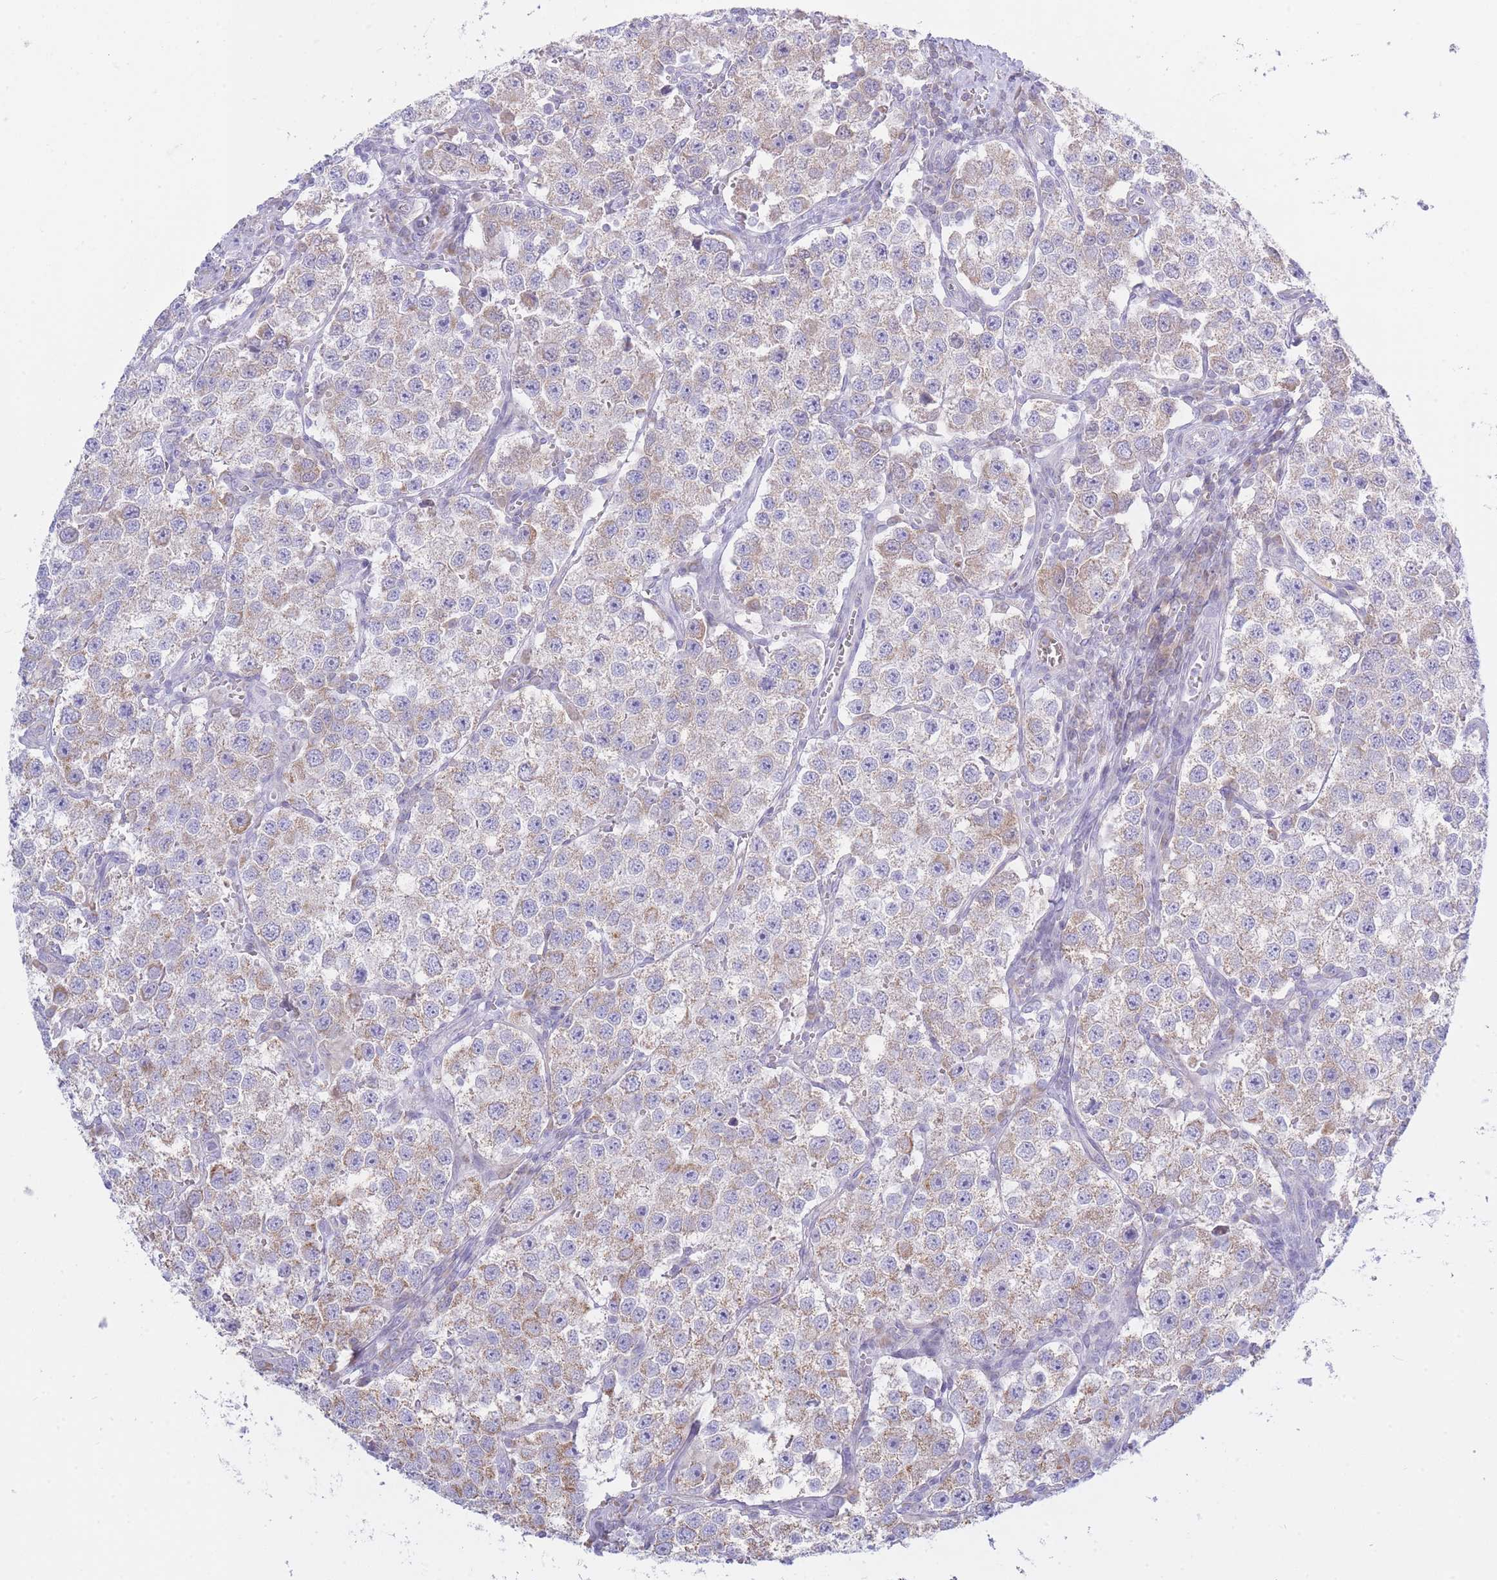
{"staining": {"intensity": "moderate", "quantity": "25%-75%", "location": "cytoplasmic/membranous"}, "tissue": "testis cancer", "cell_type": "Tumor cells", "image_type": "cancer", "snomed": [{"axis": "morphology", "description": "Seminoma, NOS"}, {"axis": "topography", "description": "Testis"}], "caption": "Immunohistochemistry (IHC) of human seminoma (testis) reveals medium levels of moderate cytoplasmic/membranous positivity in about 25%-75% of tumor cells.", "gene": "NANP", "patient": {"sex": "male", "age": 37}}